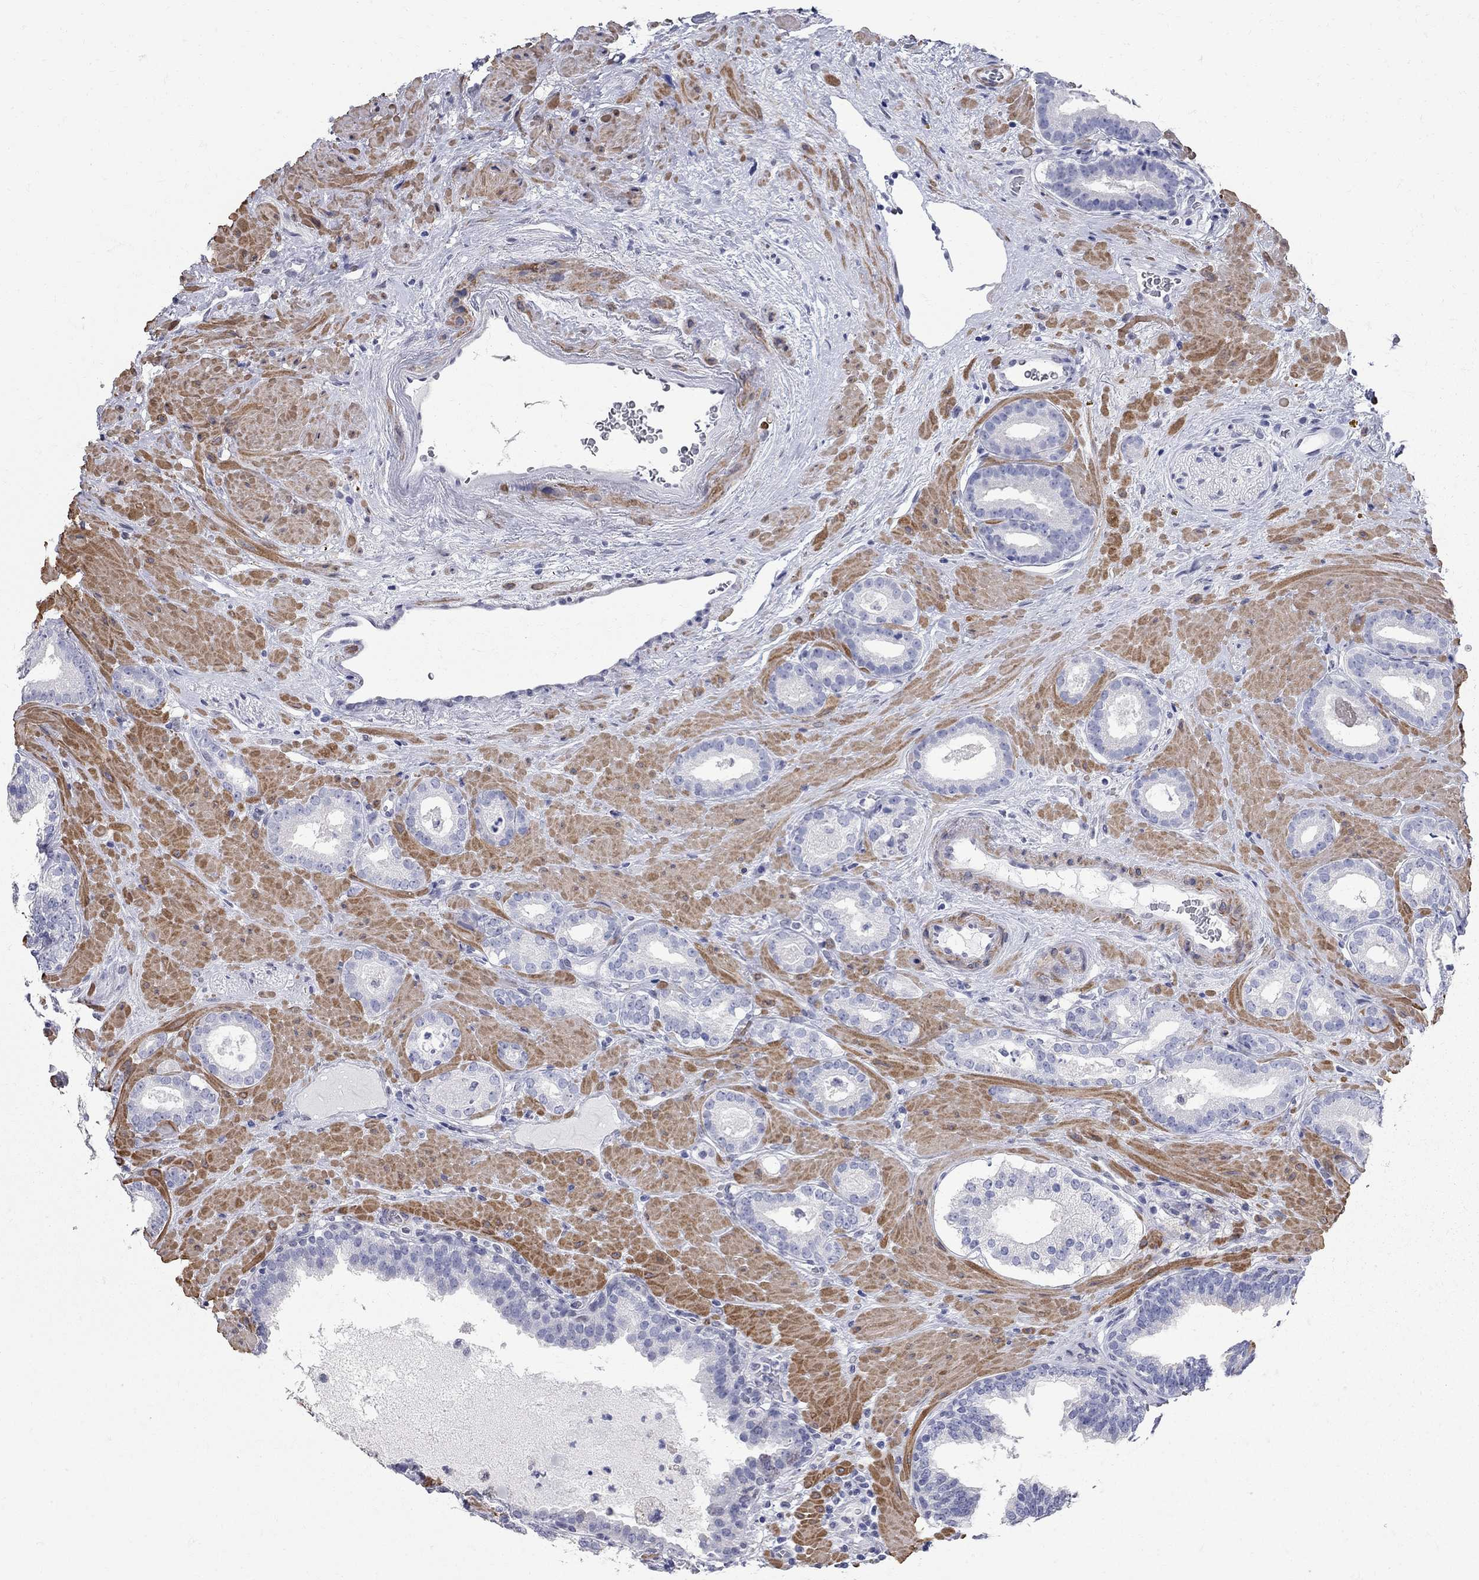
{"staining": {"intensity": "negative", "quantity": "none", "location": "none"}, "tissue": "prostate cancer", "cell_type": "Tumor cells", "image_type": "cancer", "snomed": [{"axis": "morphology", "description": "Adenocarcinoma, Low grade"}, {"axis": "topography", "description": "Prostate"}], "caption": "DAB immunohistochemical staining of human prostate cancer (adenocarcinoma (low-grade)) exhibits no significant expression in tumor cells.", "gene": "BPIFB1", "patient": {"sex": "male", "age": 60}}